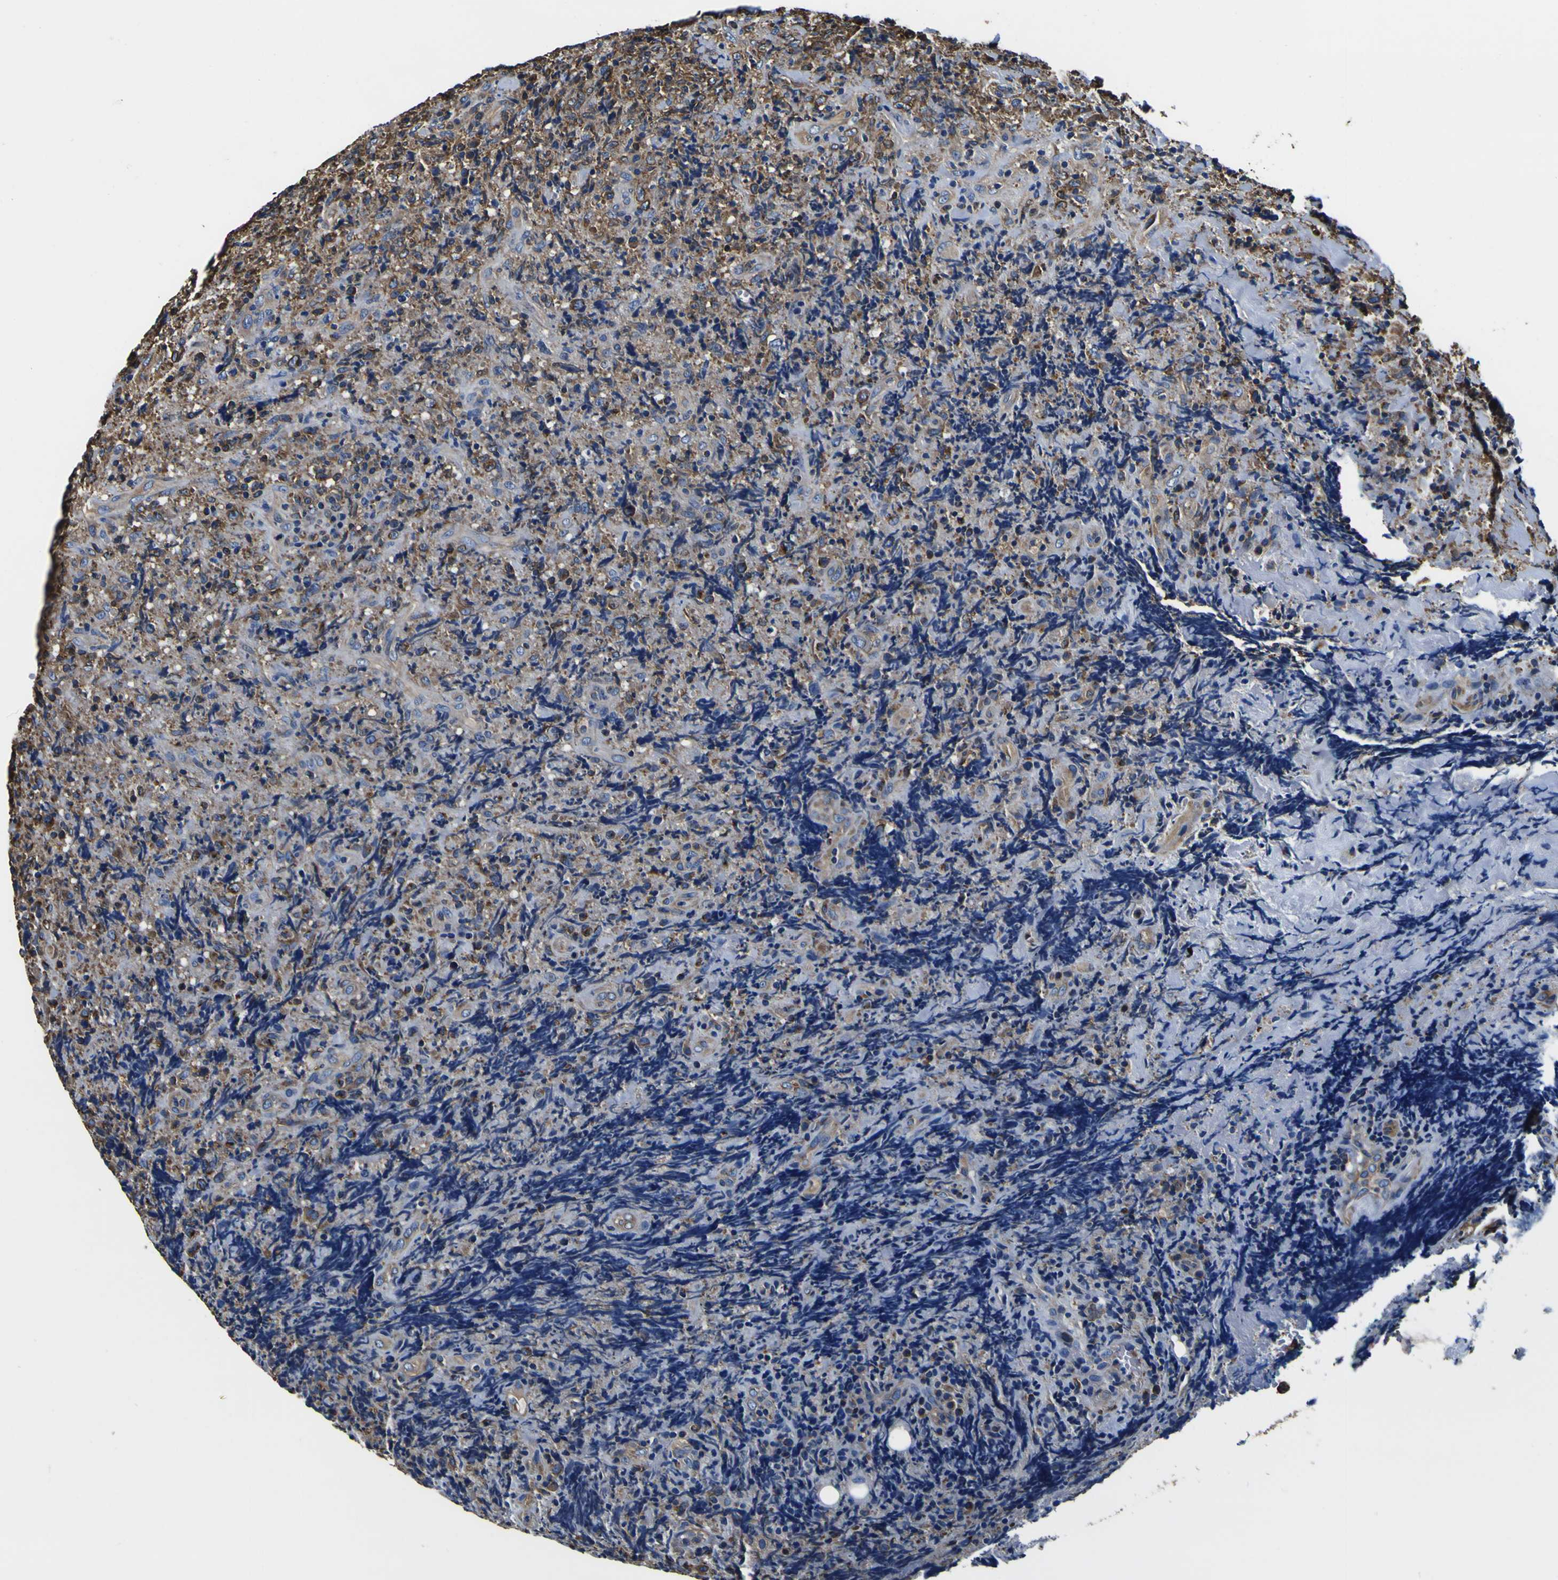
{"staining": {"intensity": "moderate", "quantity": "25%-75%", "location": "cytoplasmic/membranous"}, "tissue": "lymphoma", "cell_type": "Tumor cells", "image_type": "cancer", "snomed": [{"axis": "morphology", "description": "Malignant lymphoma, non-Hodgkin's type, High grade"}, {"axis": "topography", "description": "Tonsil"}], "caption": "Immunohistochemistry (IHC) (DAB) staining of lymphoma reveals moderate cytoplasmic/membranous protein positivity in about 25%-75% of tumor cells. Immunohistochemistry stains the protein in brown and the nuclei are stained blue.", "gene": "TUBA1B", "patient": {"sex": "female", "age": 36}}